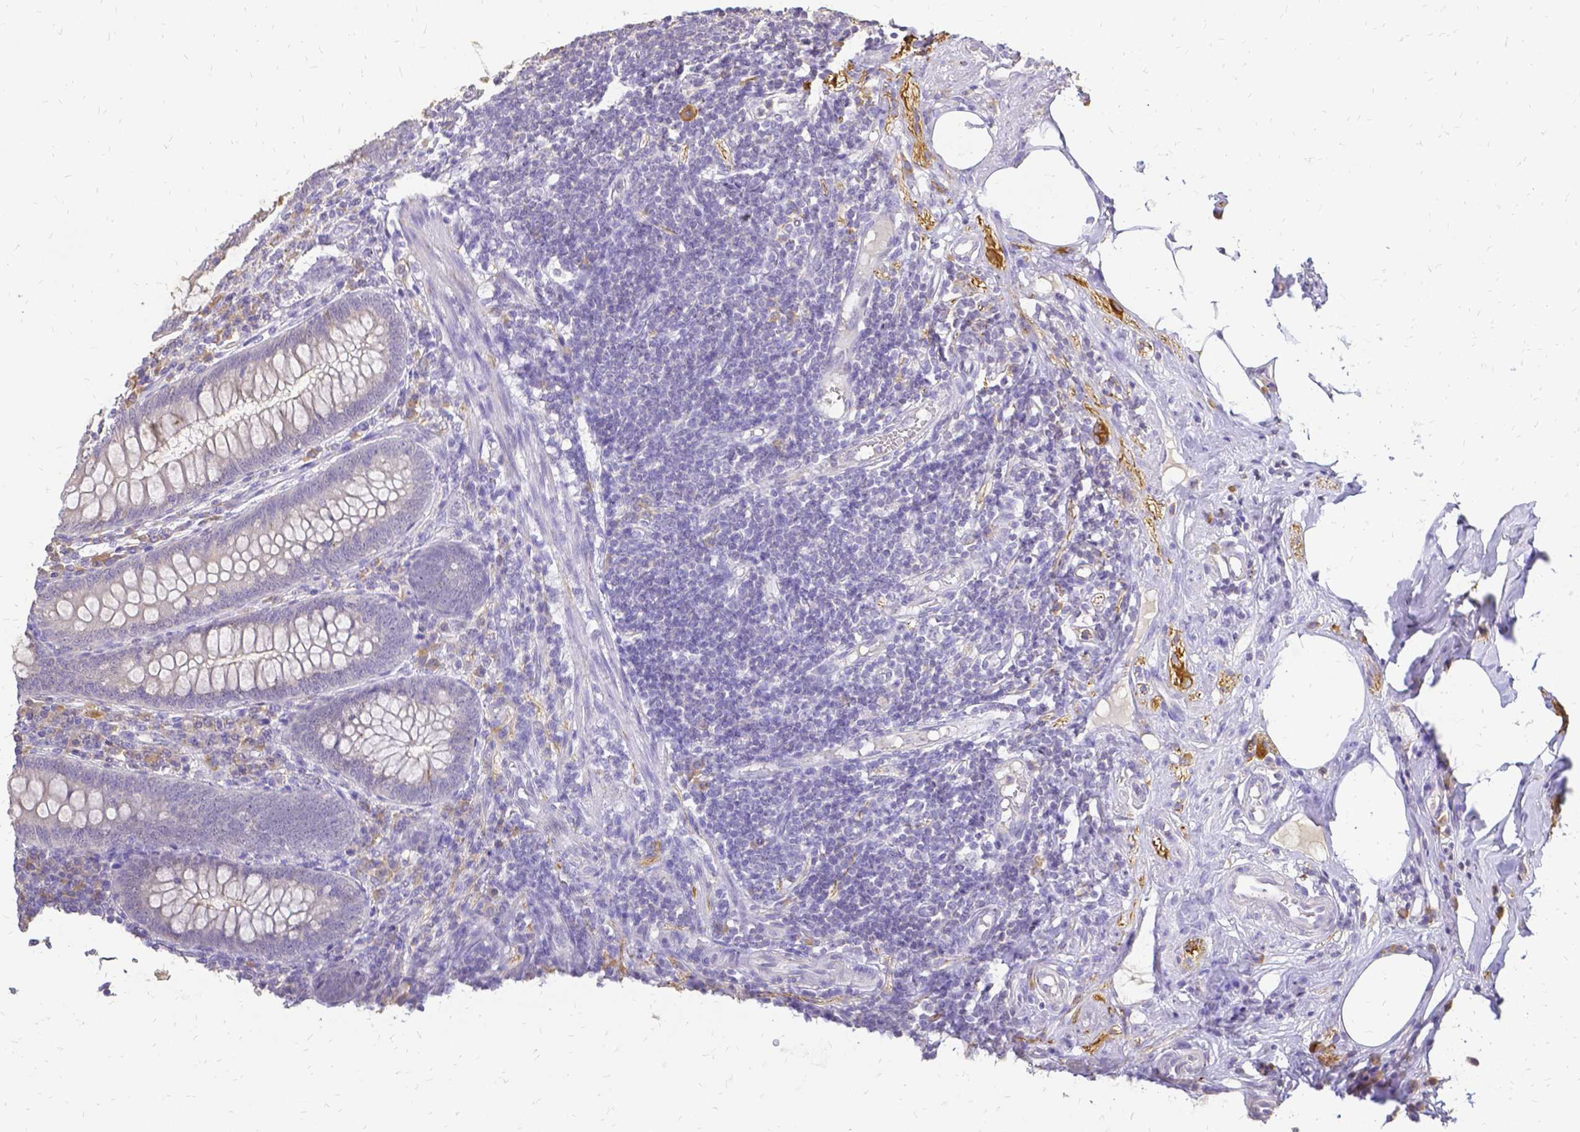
{"staining": {"intensity": "weak", "quantity": "<25%", "location": "cytoplasmic/membranous"}, "tissue": "appendix", "cell_type": "Glandular cells", "image_type": "normal", "snomed": [{"axis": "morphology", "description": "Normal tissue, NOS"}, {"axis": "topography", "description": "Appendix"}], "caption": "This is an immunohistochemistry (IHC) micrograph of unremarkable appendix. There is no positivity in glandular cells.", "gene": "CIB1", "patient": {"sex": "female", "age": 57}}